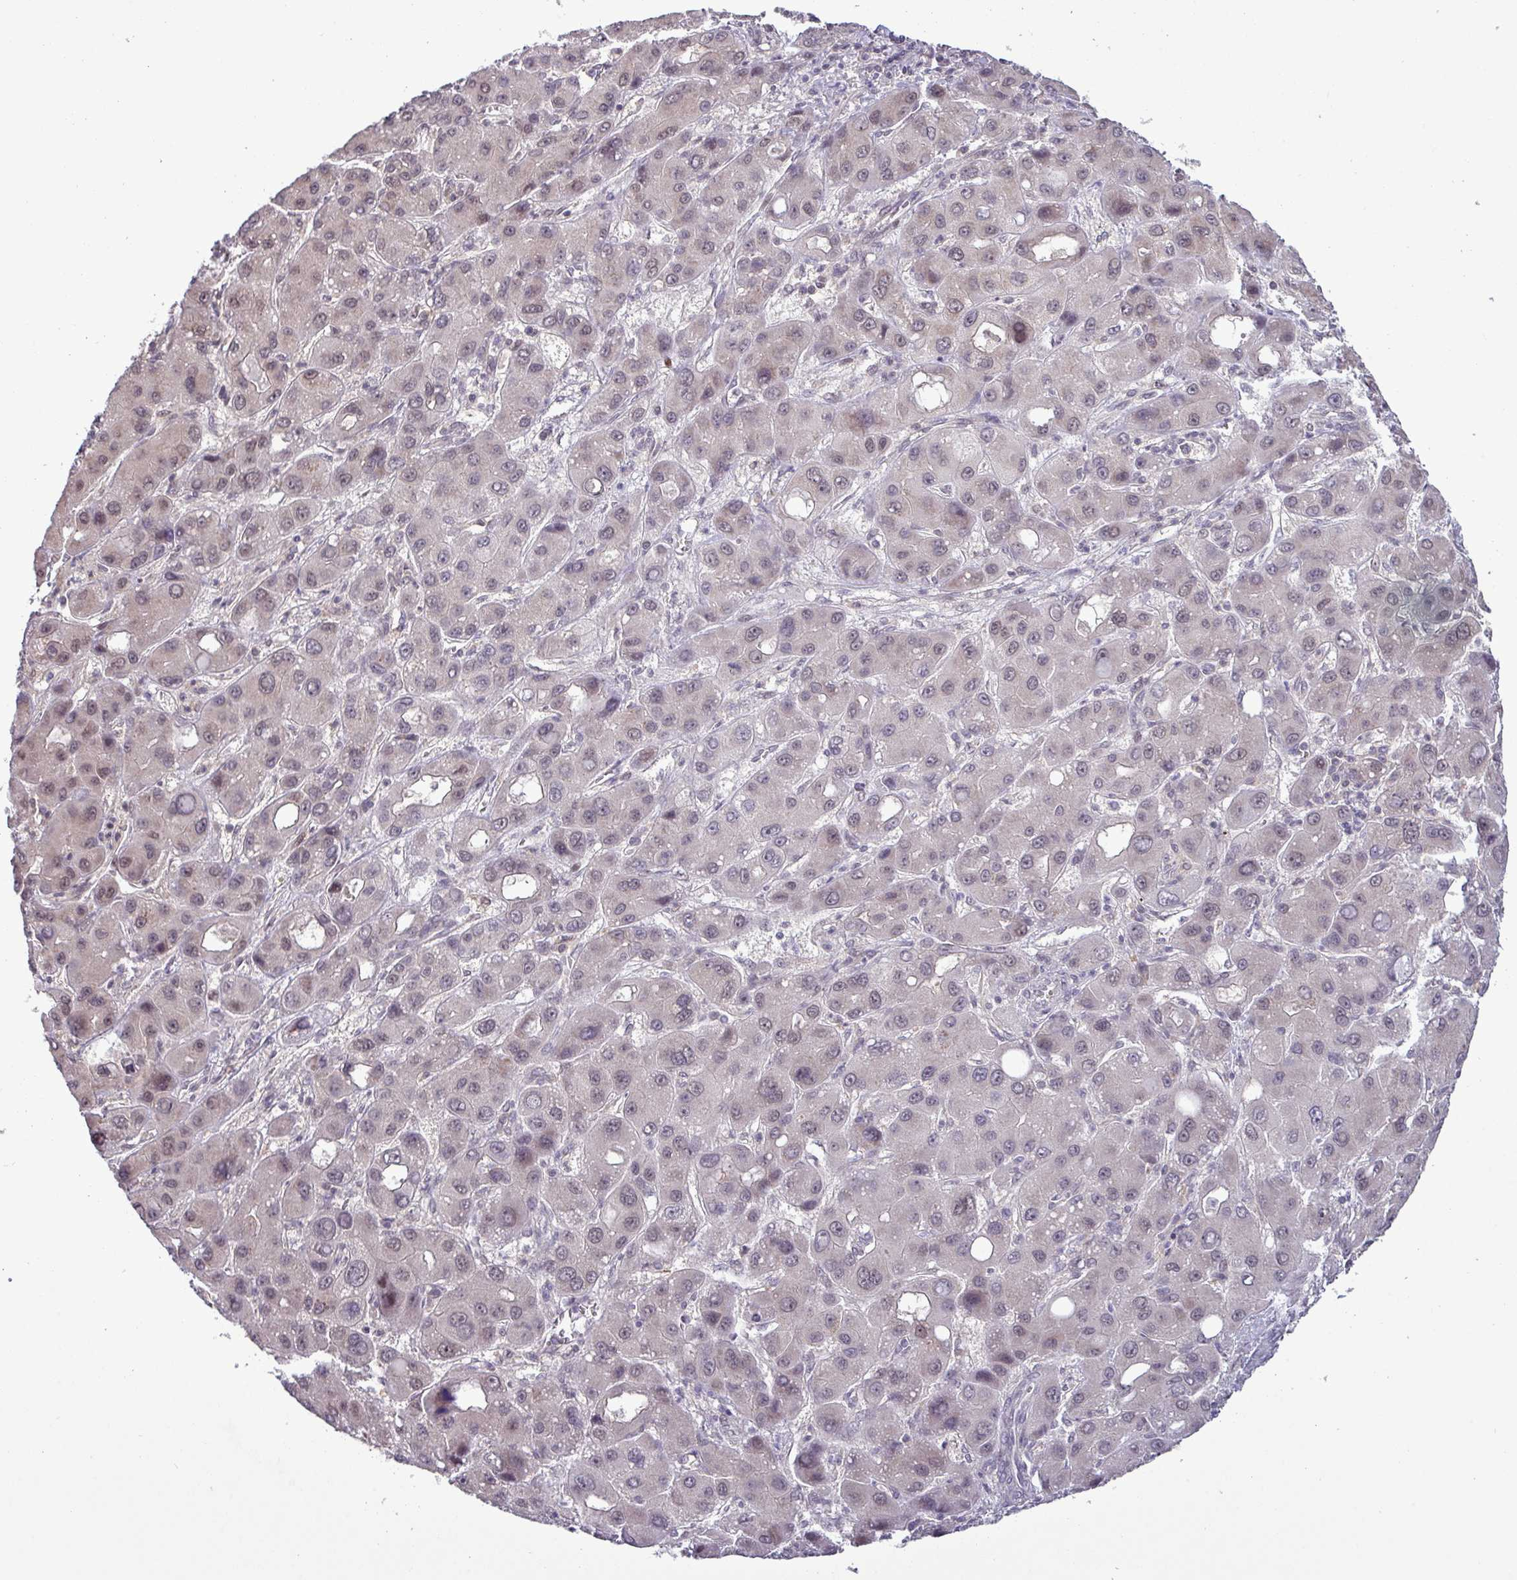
{"staining": {"intensity": "weak", "quantity": "25%-75%", "location": "nuclear"}, "tissue": "liver cancer", "cell_type": "Tumor cells", "image_type": "cancer", "snomed": [{"axis": "morphology", "description": "Carcinoma, Hepatocellular, NOS"}, {"axis": "topography", "description": "Liver"}], "caption": "Immunohistochemical staining of liver hepatocellular carcinoma displays weak nuclear protein expression in approximately 25%-75% of tumor cells.", "gene": "RIPPLY1", "patient": {"sex": "male", "age": 55}}